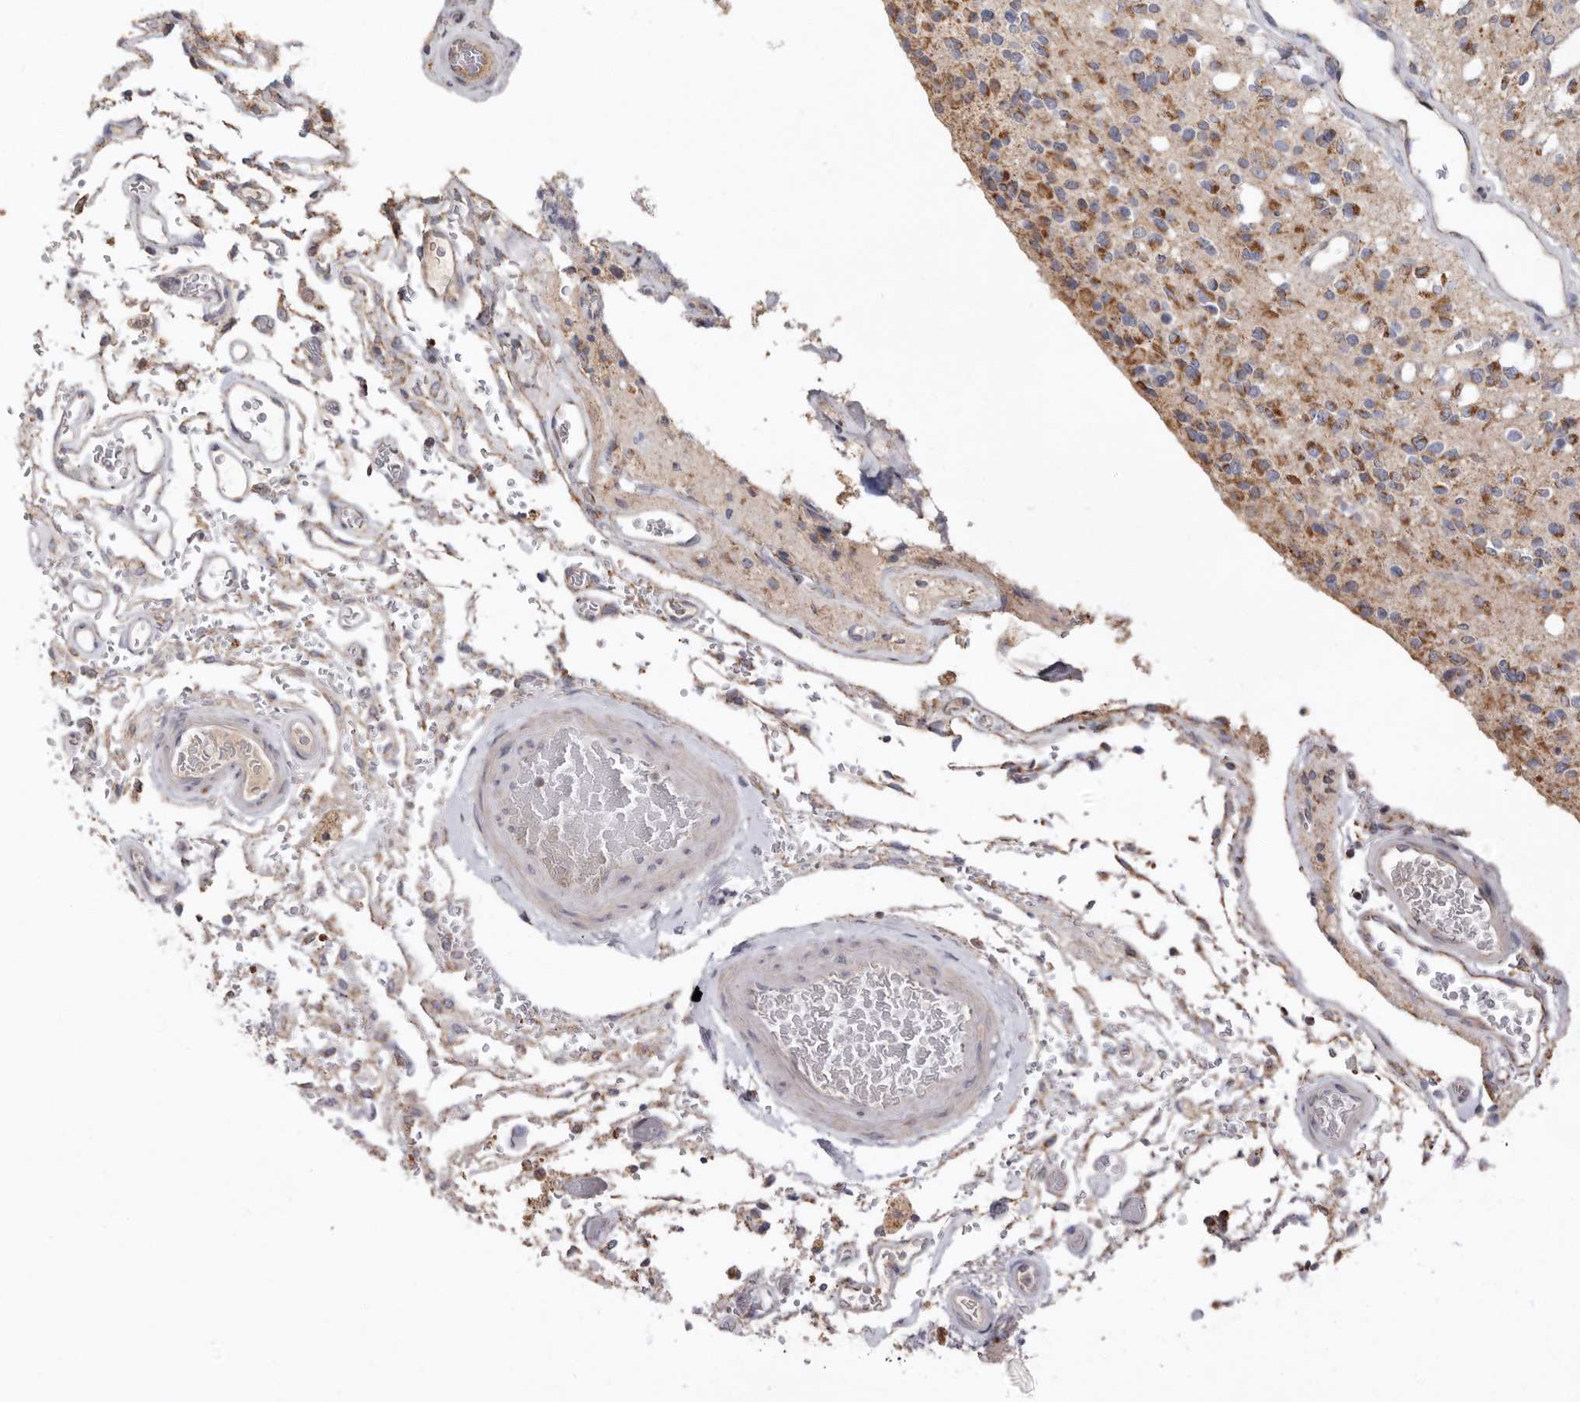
{"staining": {"intensity": "moderate", "quantity": "25%-75%", "location": "cytoplasmic/membranous"}, "tissue": "glioma", "cell_type": "Tumor cells", "image_type": "cancer", "snomed": [{"axis": "morphology", "description": "Glioma, malignant, High grade"}, {"axis": "topography", "description": "Brain"}], "caption": "Immunohistochemical staining of human glioma displays moderate cytoplasmic/membranous protein positivity in about 25%-75% of tumor cells.", "gene": "KIF26B", "patient": {"sex": "male", "age": 34}}